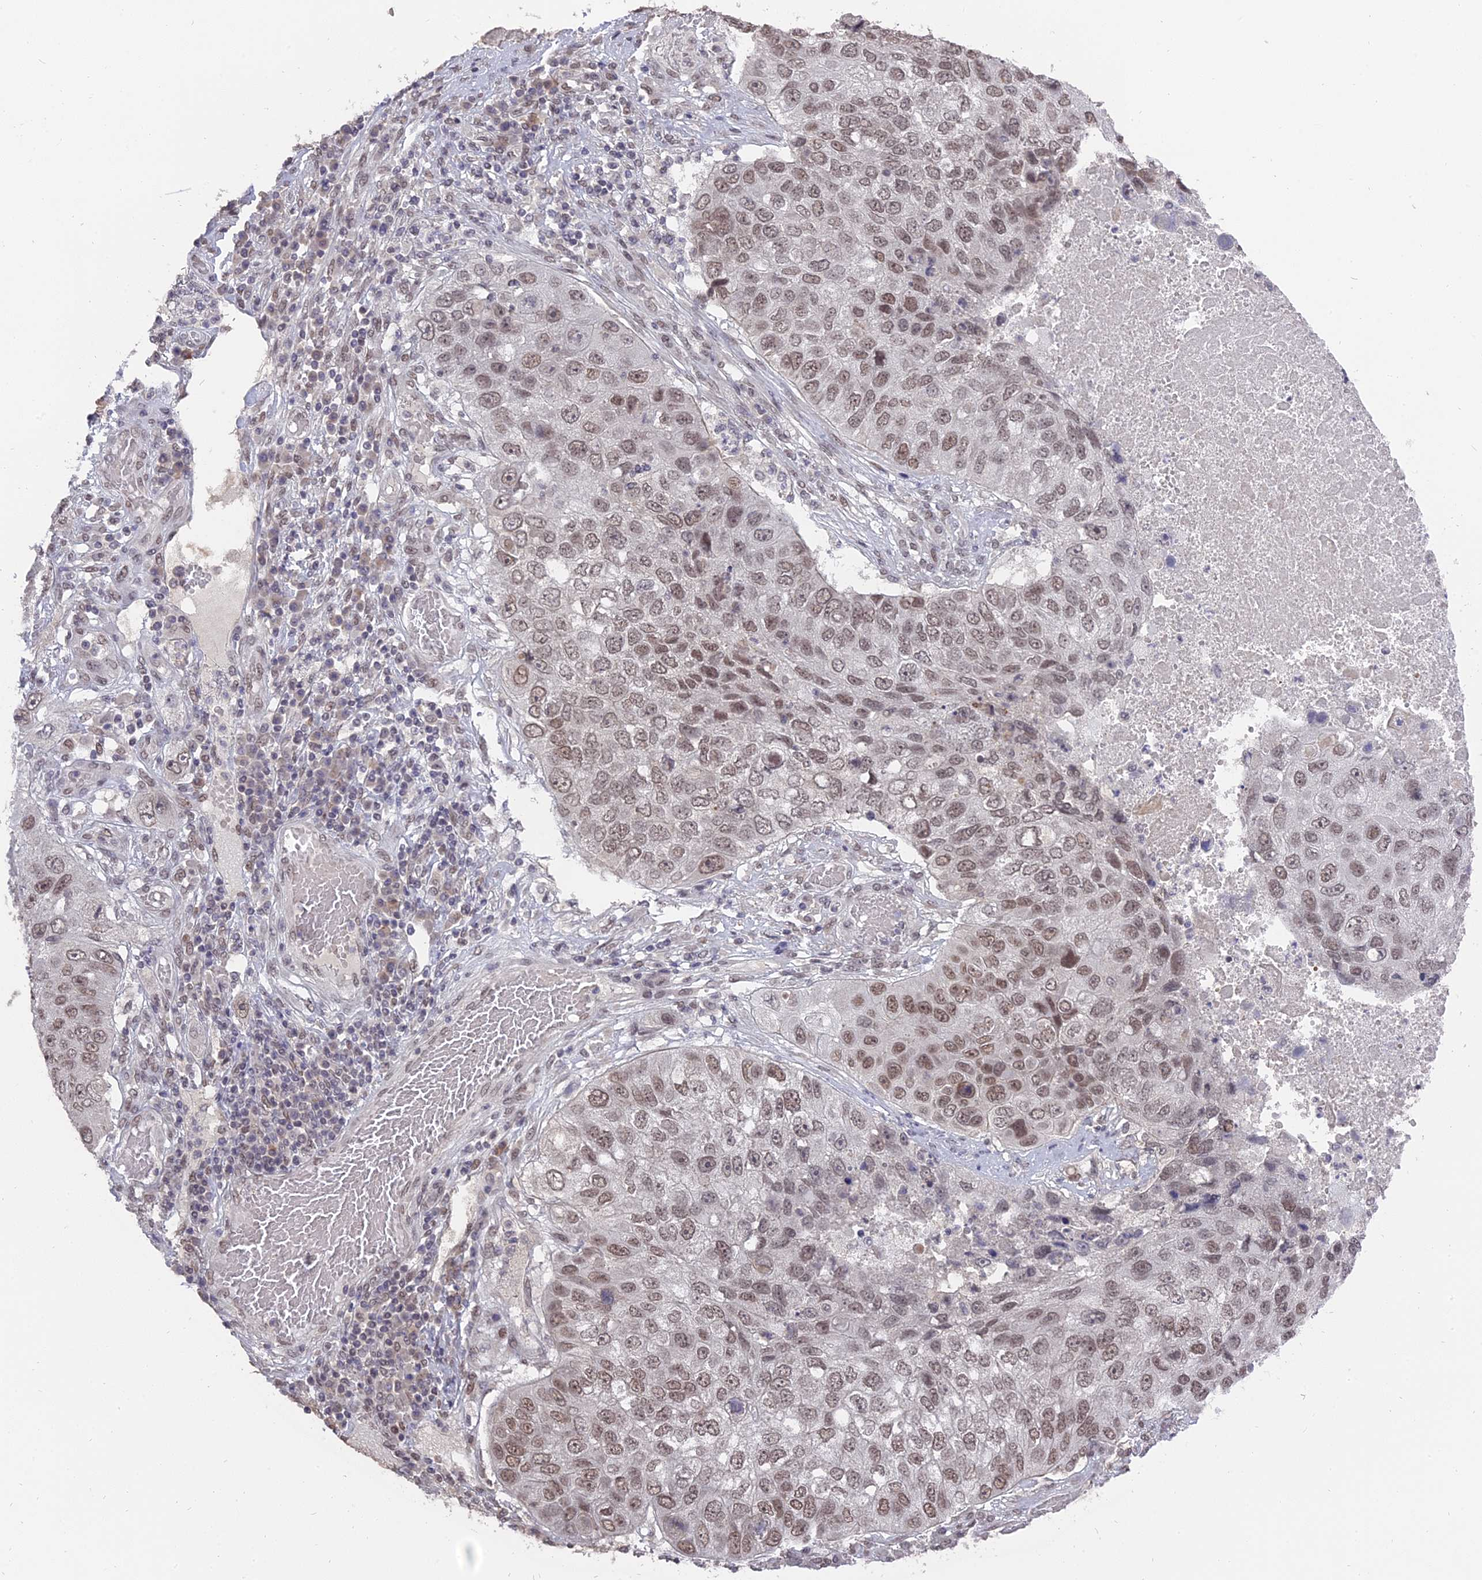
{"staining": {"intensity": "moderate", "quantity": ">75%", "location": "nuclear"}, "tissue": "lung cancer", "cell_type": "Tumor cells", "image_type": "cancer", "snomed": [{"axis": "morphology", "description": "Squamous cell carcinoma, NOS"}, {"axis": "topography", "description": "Lung"}], "caption": "Moderate nuclear expression is present in about >75% of tumor cells in lung squamous cell carcinoma.", "gene": "NR1H3", "patient": {"sex": "male", "age": 61}}